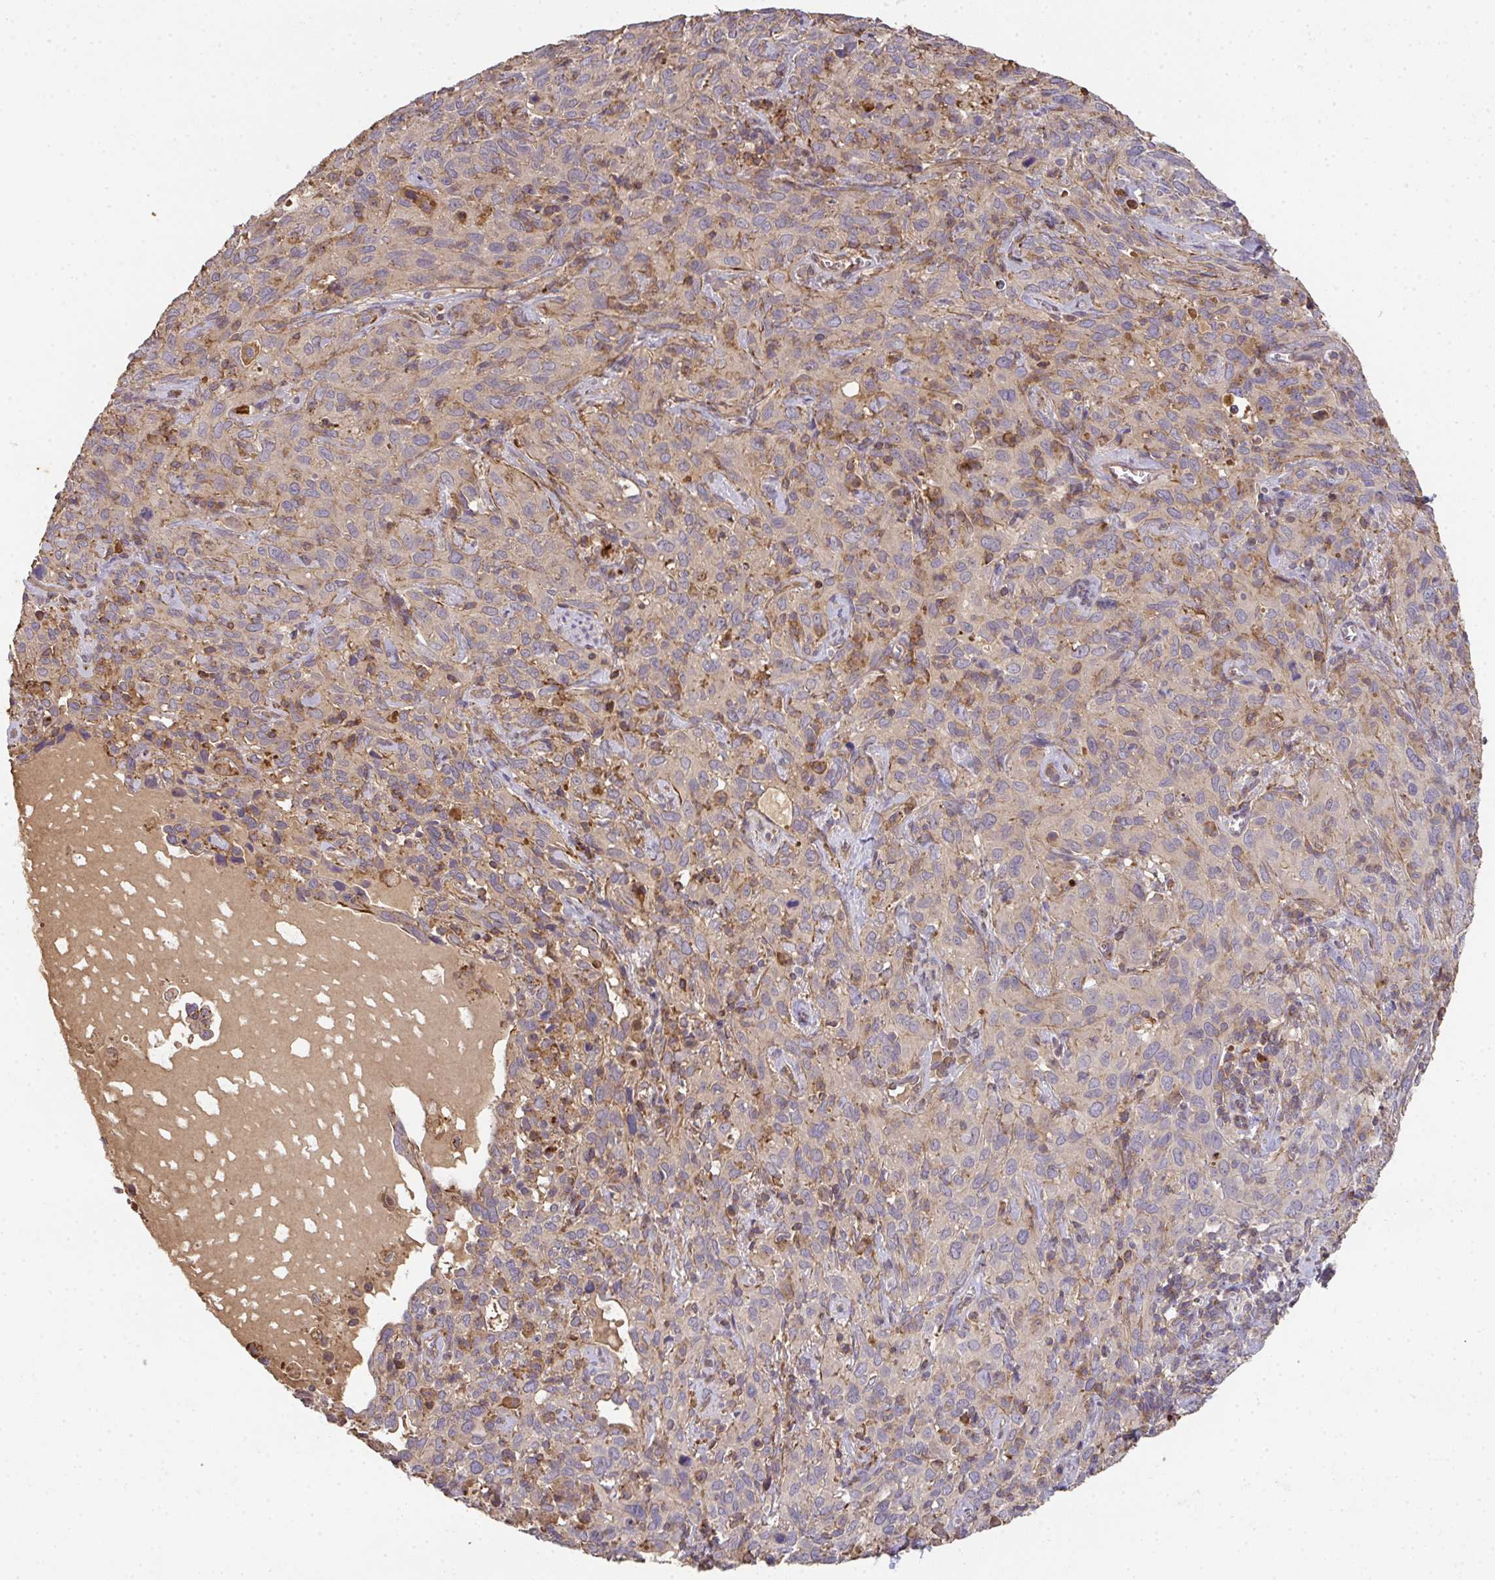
{"staining": {"intensity": "negative", "quantity": "none", "location": "none"}, "tissue": "cervical cancer", "cell_type": "Tumor cells", "image_type": "cancer", "snomed": [{"axis": "morphology", "description": "Normal tissue, NOS"}, {"axis": "morphology", "description": "Squamous cell carcinoma, NOS"}, {"axis": "topography", "description": "Cervix"}], "caption": "An IHC histopathology image of cervical cancer is shown. There is no staining in tumor cells of cervical cancer.", "gene": "TNMD", "patient": {"sex": "female", "age": 51}}